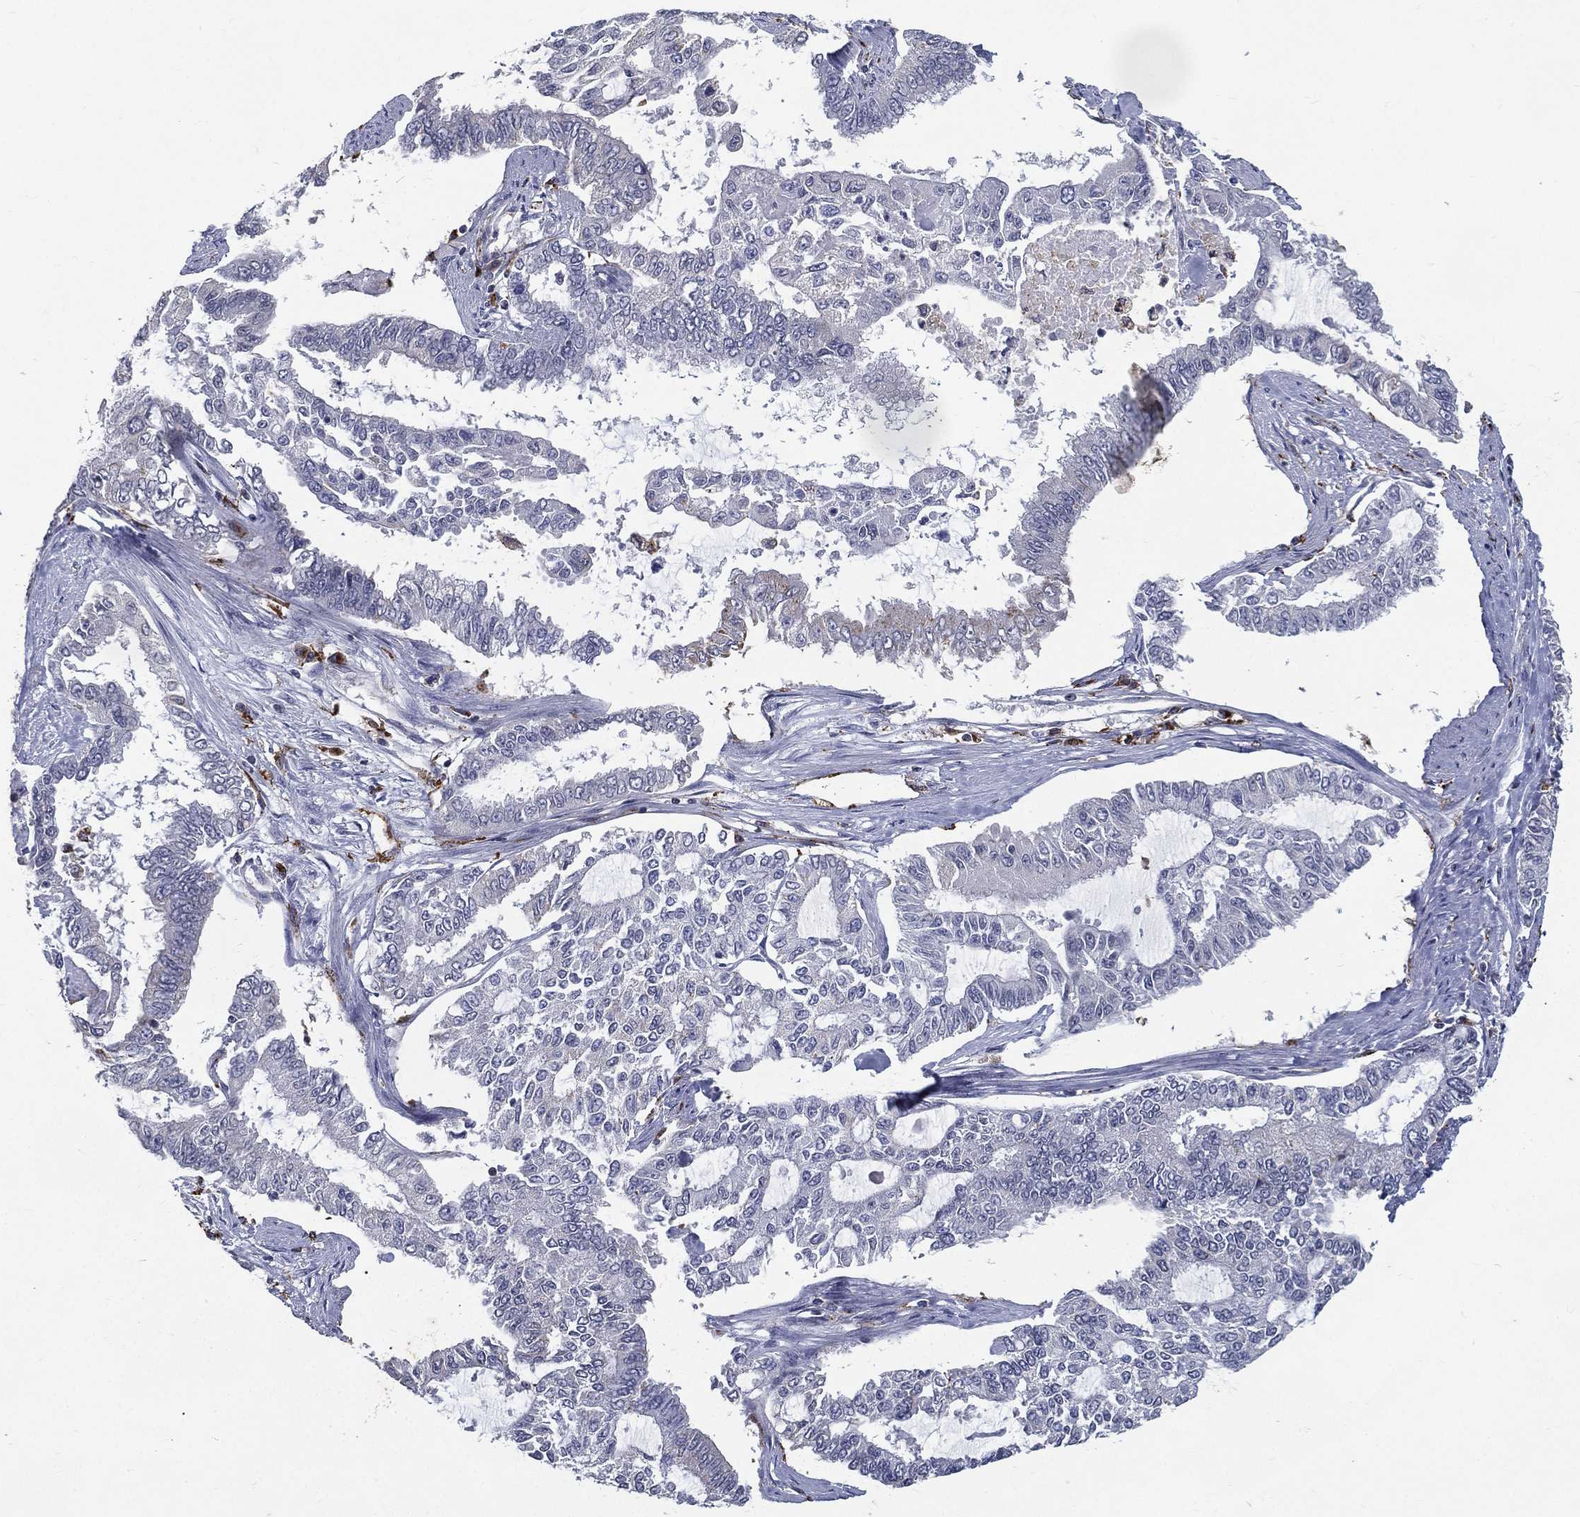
{"staining": {"intensity": "negative", "quantity": "none", "location": "none"}, "tissue": "endometrial cancer", "cell_type": "Tumor cells", "image_type": "cancer", "snomed": [{"axis": "morphology", "description": "Adenocarcinoma, NOS"}, {"axis": "topography", "description": "Uterus"}], "caption": "Immunohistochemistry (IHC) of human endometrial adenocarcinoma displays no positivity in tumor cells.", "gene": "EVI2B", "patient": {"sex": "female", "age": 59}}